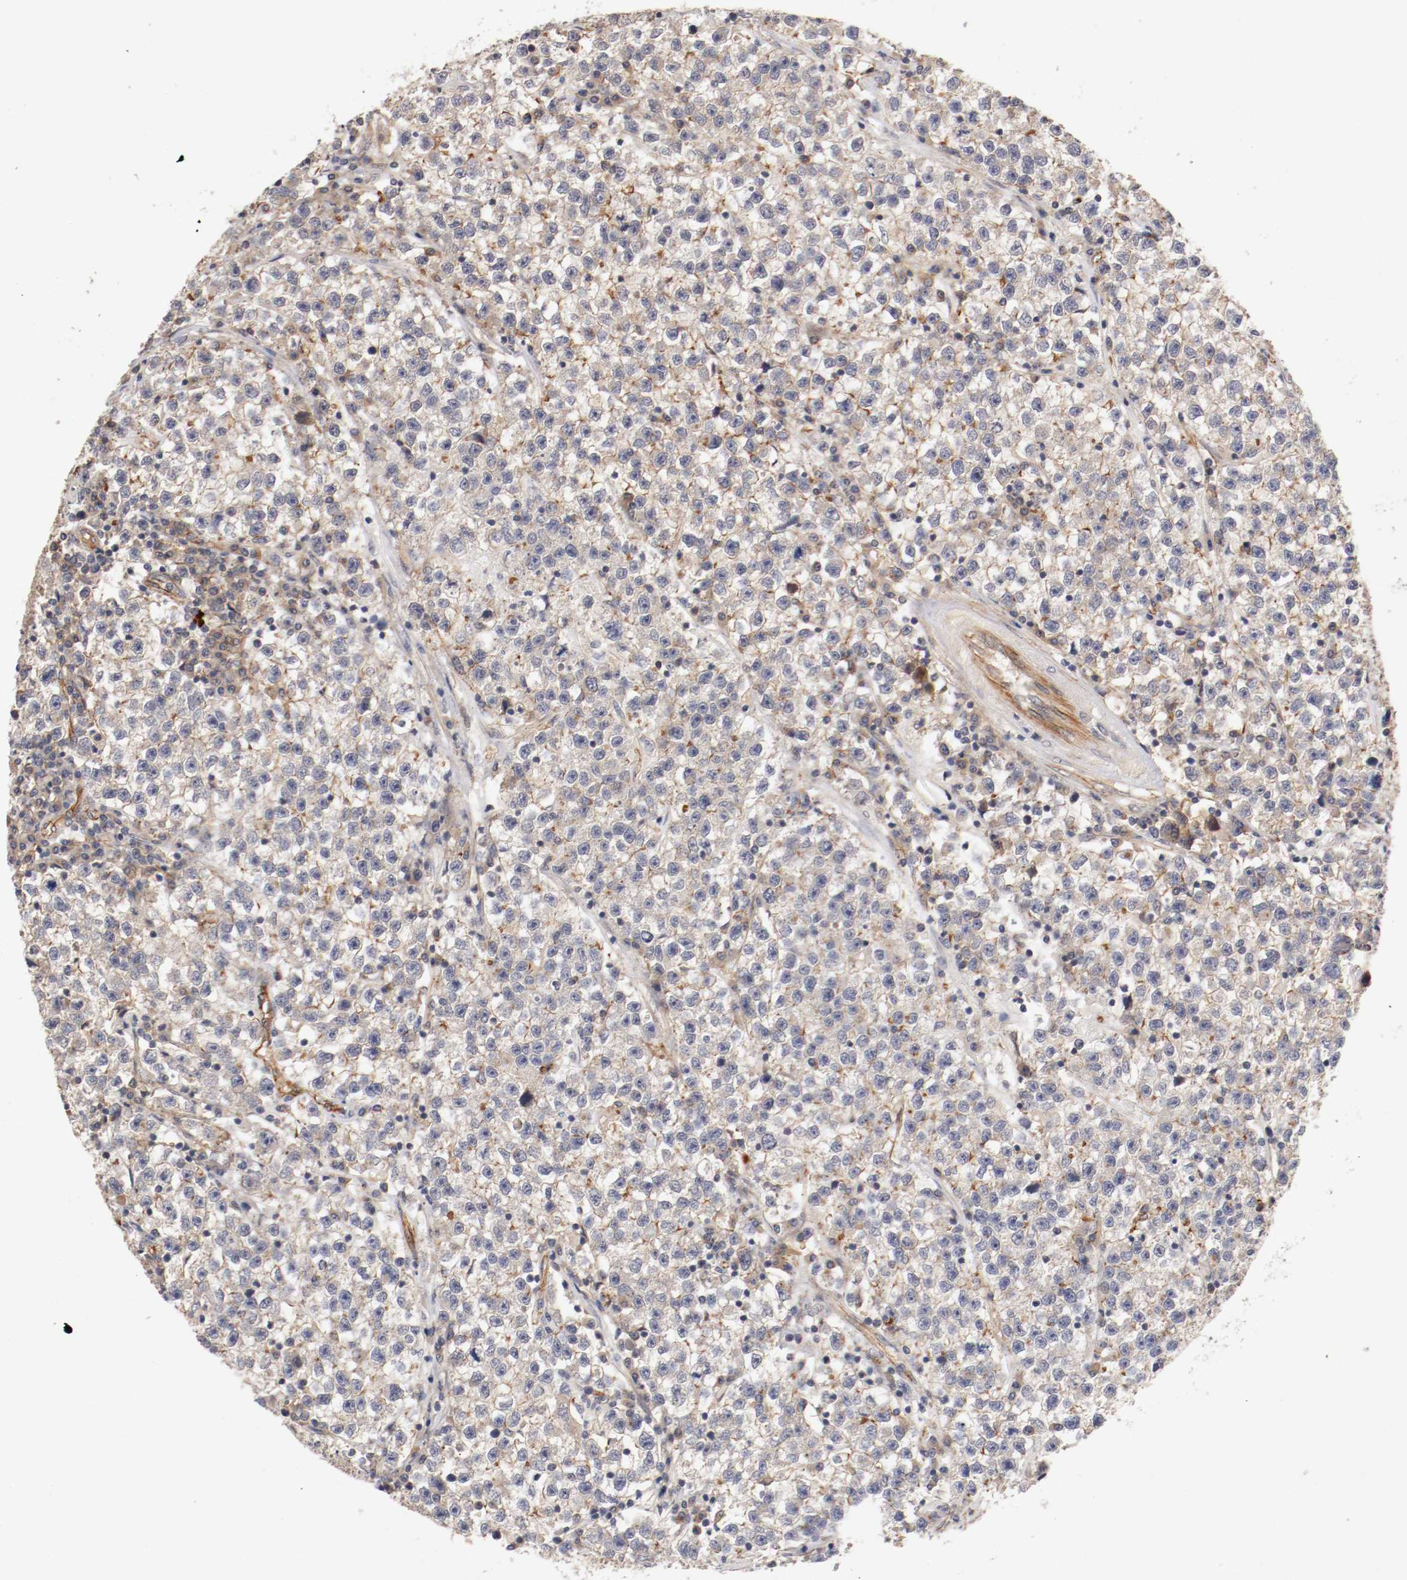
{"staining": {"intensity": "negative", "quantity": "none", "location": "none"}, "tissue": "testis cancer", "cell_type": "Tumor cells", "image_type": "cancer", "snomed": [{"axis": "morphology", "description": "Seminoma, NOS"}, {"axis": "topography", "description": "Testis"}], "caption": "Tumor cells show no significant staining in testis cancer.", "gene": "TYK2", "patient": {"sex": "male", "age": 22}}